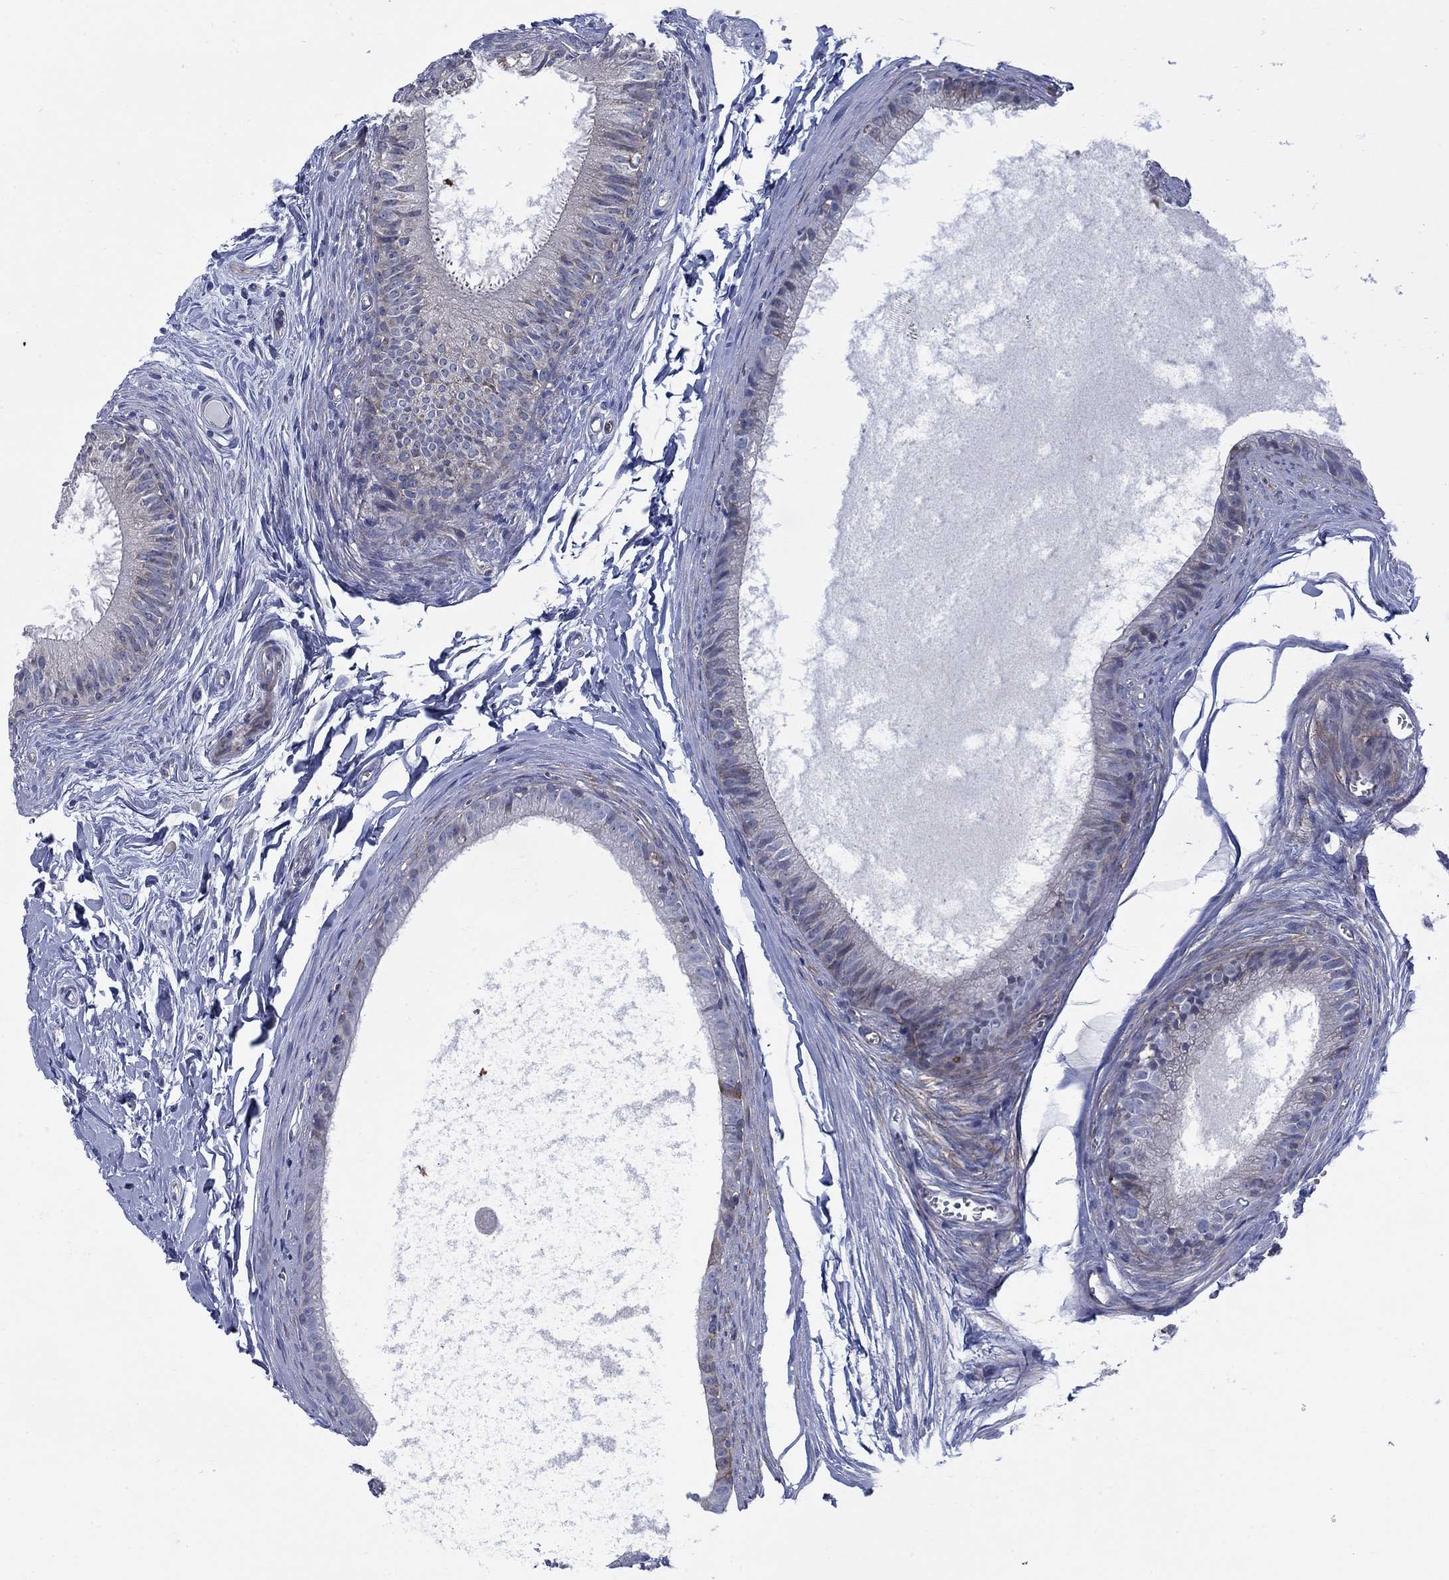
{"staining": {"intensity": "moderate", "quantity": "<25%", "location": "cytoplasmic/membranous"}, "tissue": "epididymis", "cell_type": "Glandular cells", "image_type": "normal", "snomed": [{"axis": "morphology", "description": "Normal tissue, NOS"}, {"axis": "topography", "description": "Epididymis"}], "caption": "DAB (3,3'-diaminobenzidine) immunohistochemical staining of unremarkable human epididymis reveals moderate cytoplasmic/membranous protein positivity in about <25% of glandular cells.", "gene": "FXR1", "patient": {"sex": "male", "age": 51}}